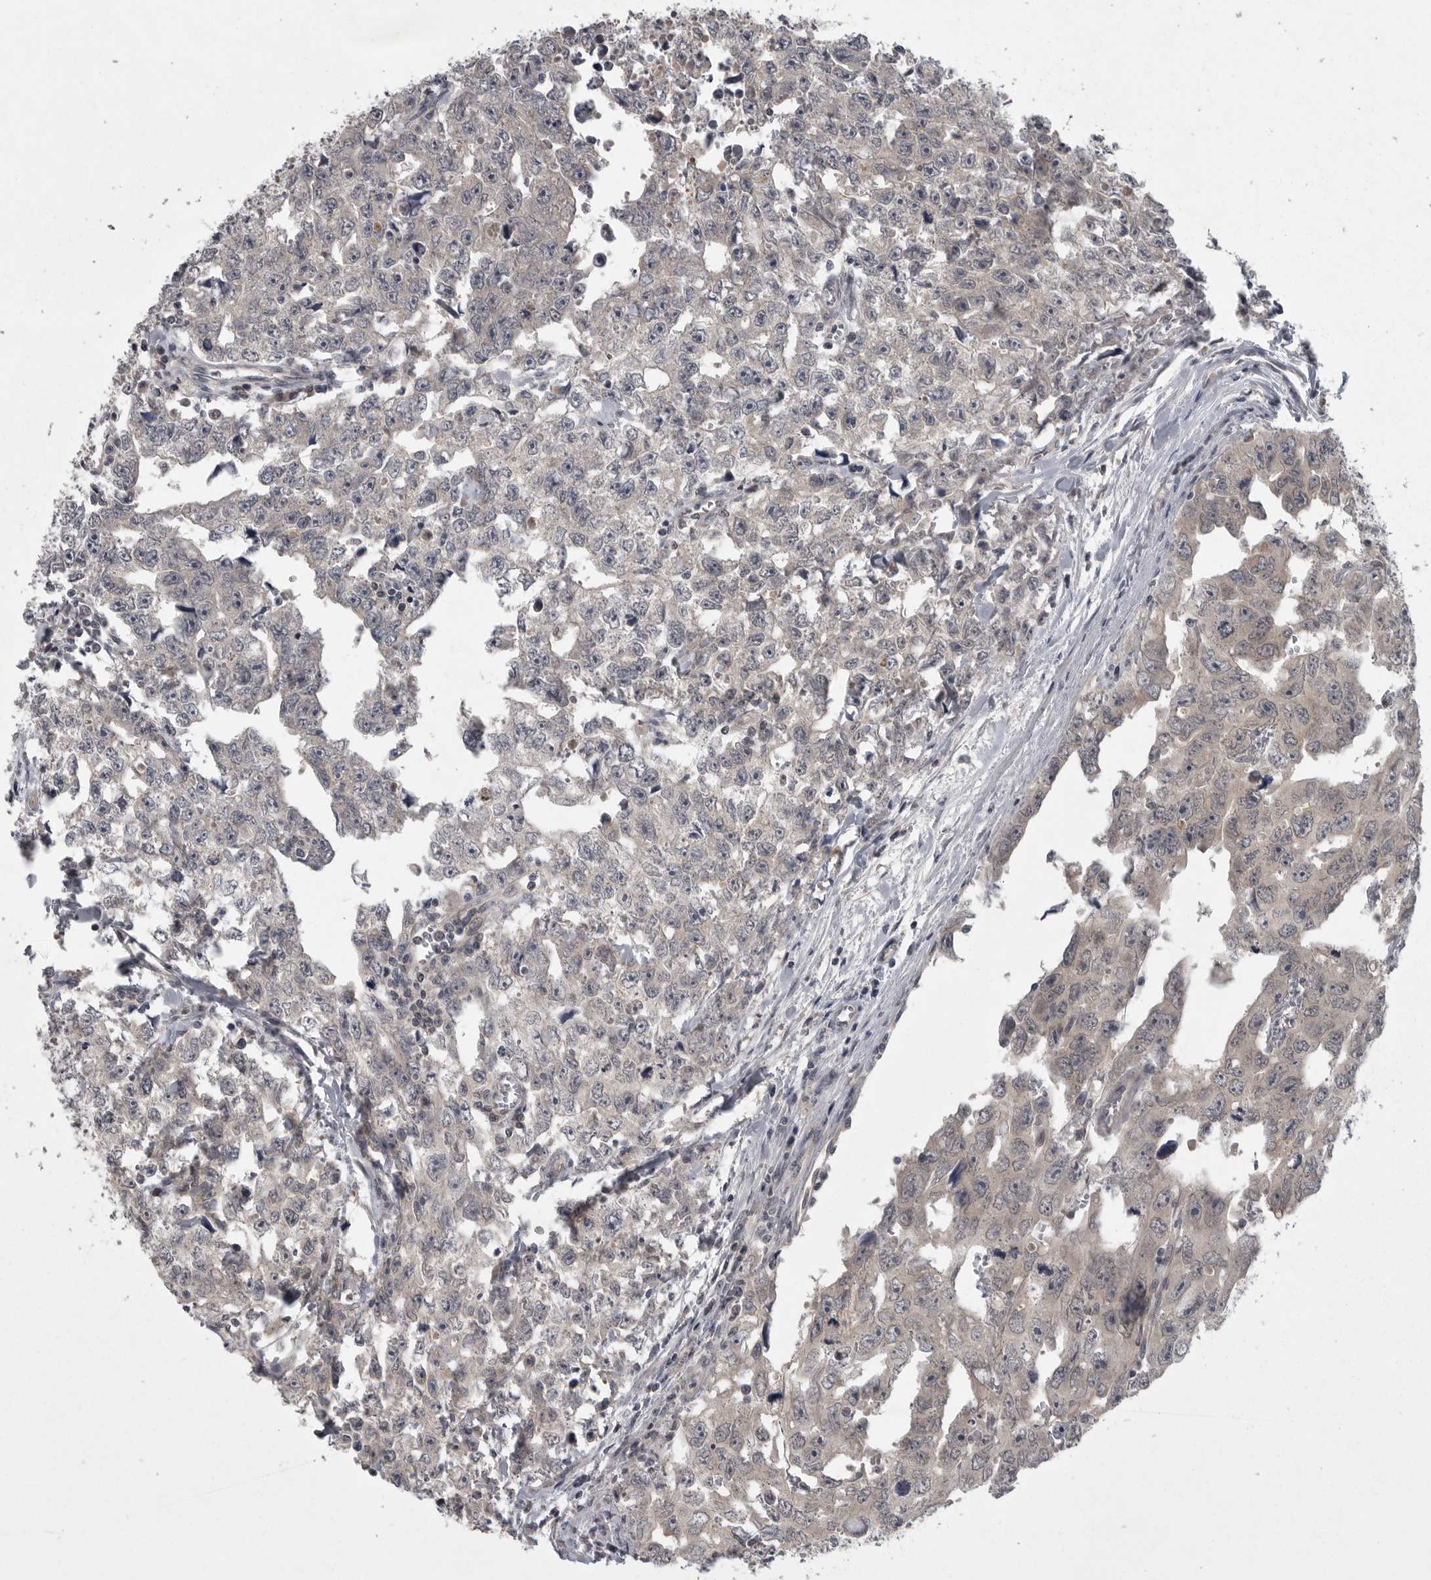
{"staining": {"intensity": "weak", "quantity": "<25%", "location": "cytoplasmic/membranous"}, "tissue": "testis cancer", "cell_type": "Tumor cells", "image_type": "cancer", "snomed": [{"axis": "morphology", "description": "Carcinoma, Embryonal, NOS"}, {"axis": "topography", "description": "Testis"}], "caption": "The image exhibits no staining of tumor cells in testis cancer (embryonal carcinoma). (DAB immunohistochemistry (IHC), high magnification).", "gene": "PHF13", "patient": {"sex": "male", "age": 28}}